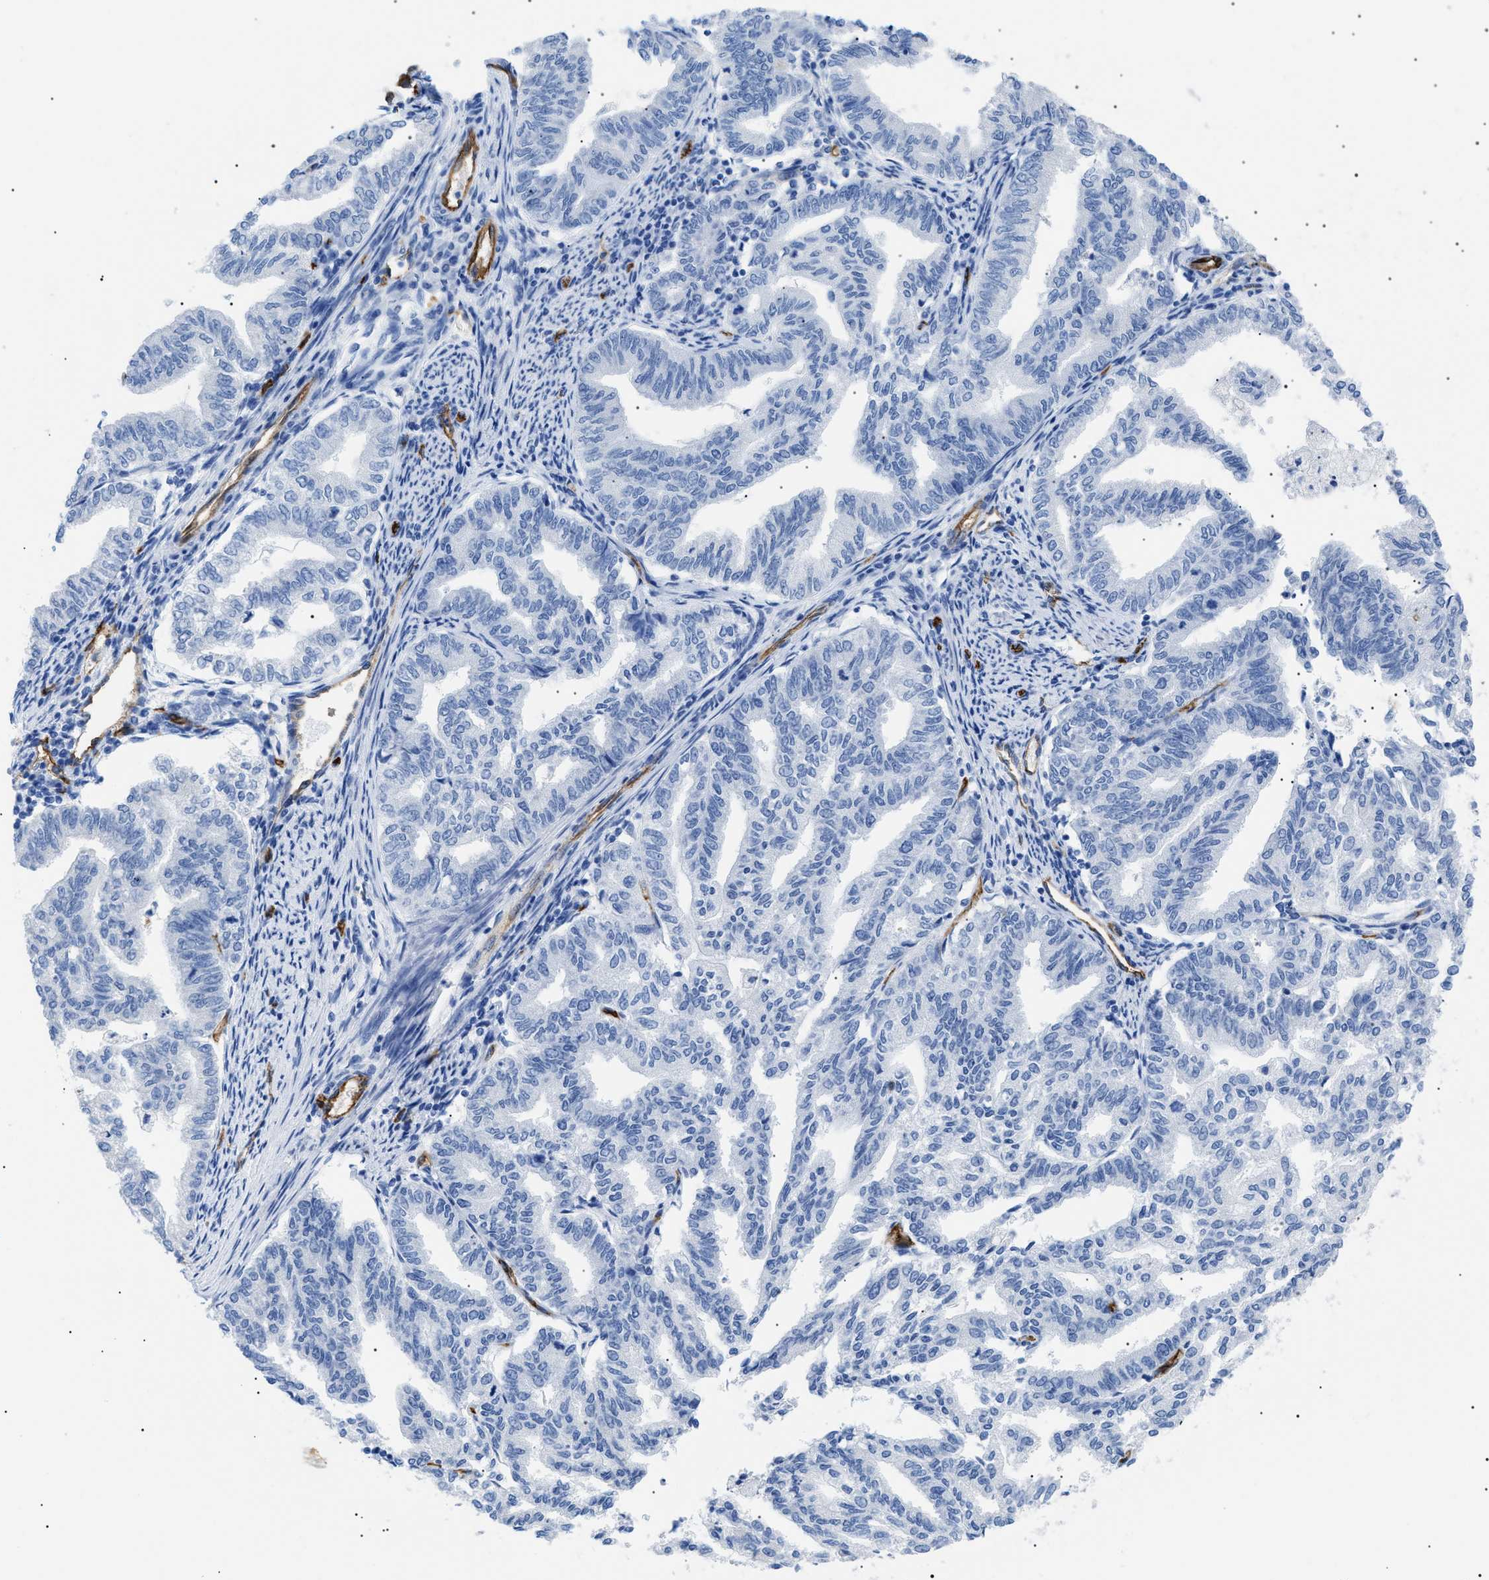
{"staining": {"intensity": "negative", "quantity": "none", "location": "none"}, "tissue": "endometrial cancer", "cell_type": "Tumor cells", "image_type": "cancer", "snomed": [{"axis": "morphology", "description": "Adenocarcinoma, NOS"}, {"axis": "topography", "description": "Endometrium"}], "caption": "Tumor cells show no significant protein expression in endometrial cancer (adenocarcinoma). The staining was performed using DAB (3,3'-diaminobenzidine) to visualize the protein expression in brown, while the nuclei were stained in blue with hematoxylin (Magnification: 20x).", "gene": "PODXL", "patient": {"sex": "female", "age": 79}}